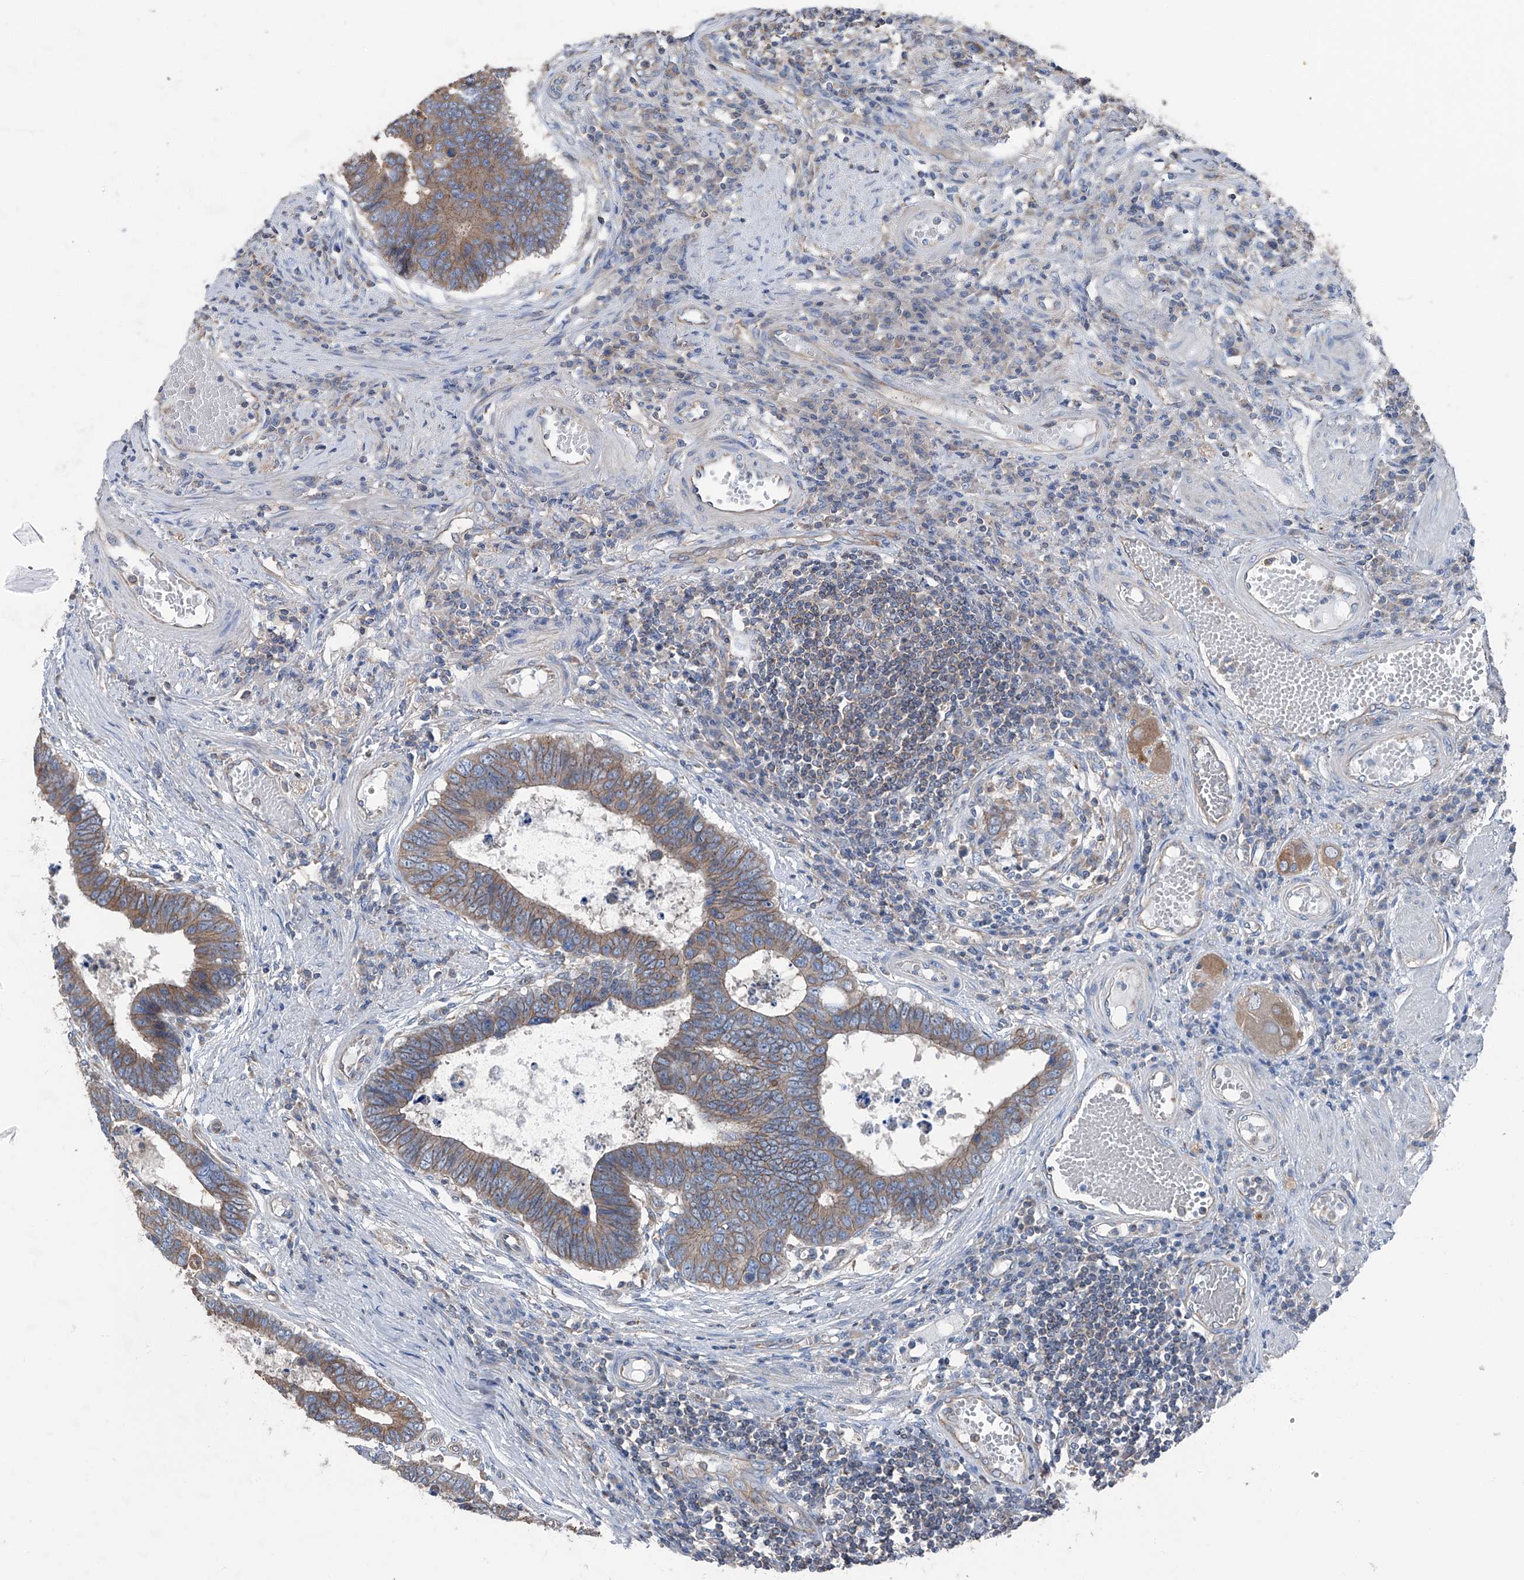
{"staining": {"intensity": "moderate", "quantity": ">75%", "location": "cytoplasmic/membranous"}, "tissue": "colorectal cancer", "cell_type": "Tumor cells", "image_type": "cancer", "snomed": [{"axis": "morphology", "description": "Adenocarcinoma, NOS"}, {"axis": "topography", "description": "Rectum"}], "caption": "A brown stain shows moderate cytoplasmic/membranous positivity of a protein in colorectal adenocarcinoma tumor cells.", "gene": "GPR142", "patient": {"sex": "male", "age": 84}}